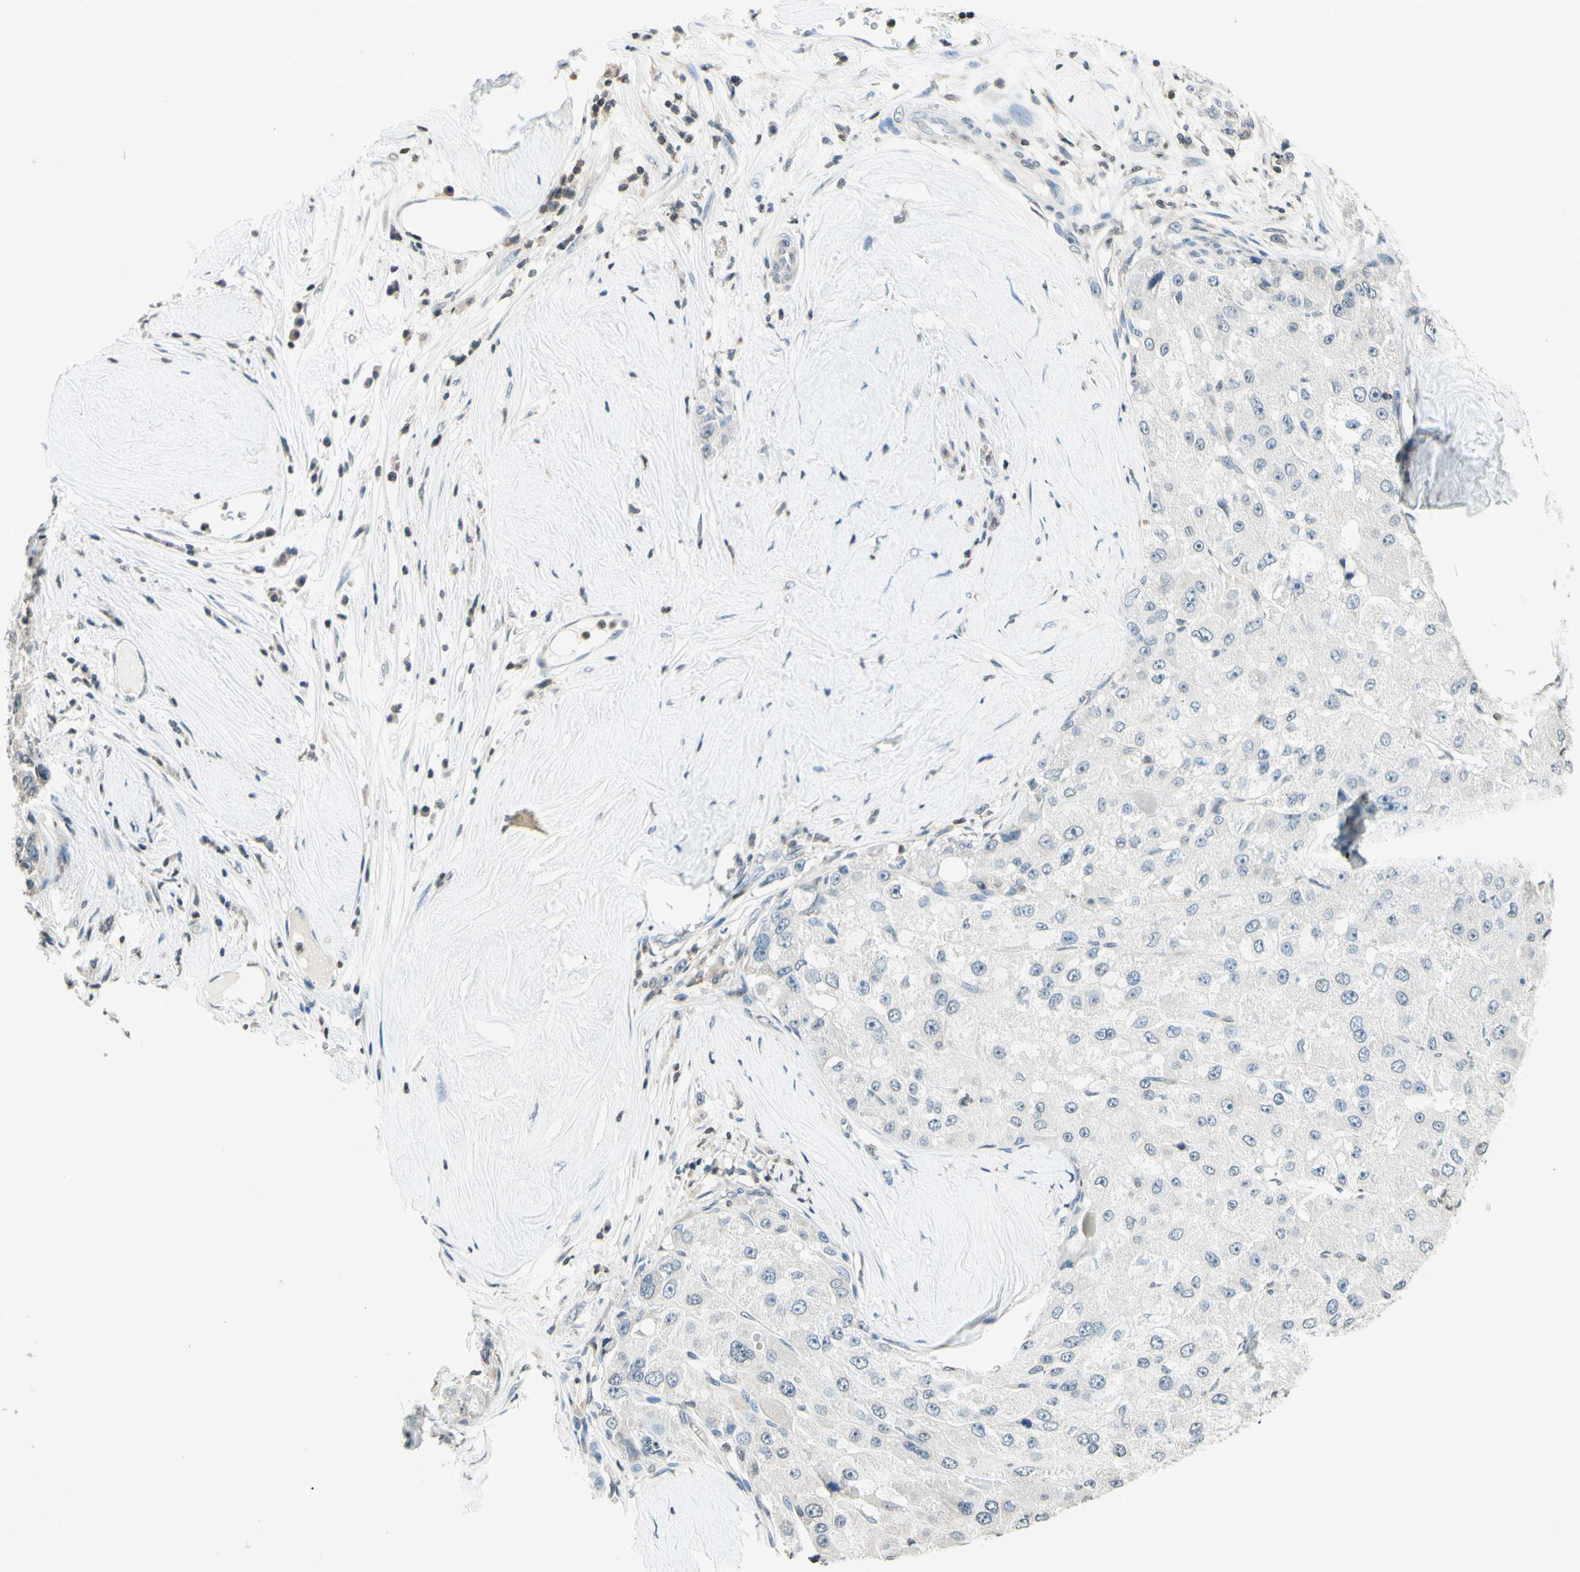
{"staining": {"intensity": "negative", "quantity": "none", "location": "none"}, "tissue": "liver cancer", "cell_type": "Tumor cells", "image_type": "cancer", "snomed": [{"axis": "morphology", "description": "Carcinoma, Hepatocellular, NOS"}, {"axis": "topography", "description": "Liver"}], "caption": "This is an IHC histopathology image of hepatocellular carcinoma (liver). There is no positivity in tumor cells.", "gene": "WIPF1", "patient": {"sex": "male", "age": 80}}